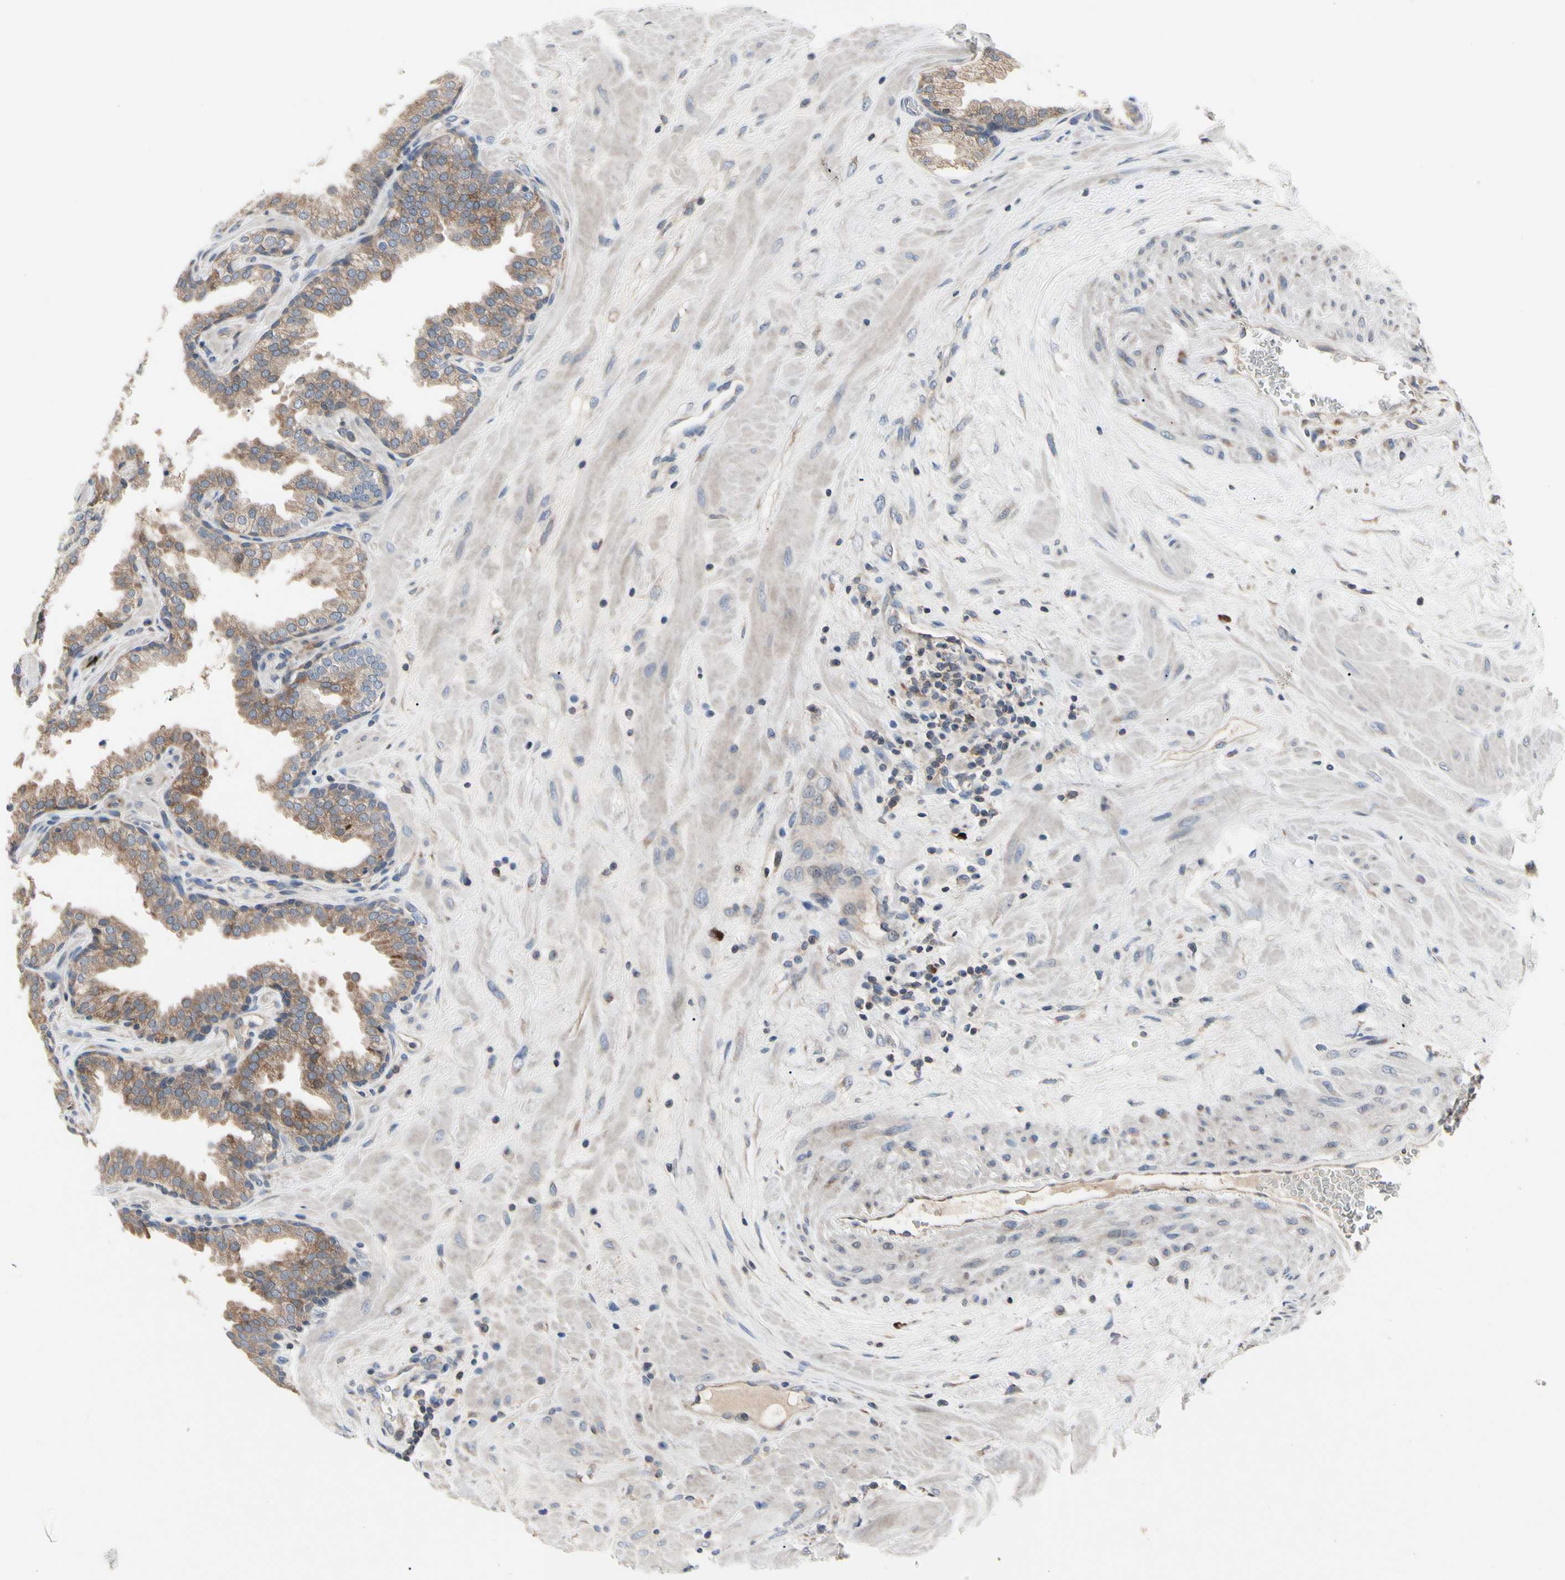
{"staining": {"intensity": "moderate", "quantity": ">75%", "location": "cytoplasmic/membranous"}, "tissue": "prostate", "cell_type": "Glandular cells", "image_type": "normal", "snomed": [{"axis": "morphology", "description": "Normal tissue, NOS"}, {"axis": "topography", "description": "Prostate"}], "caption": "Immunohistochemical staining of unremarkable prostate shows moderate cytoplasmic/membranous protein staining in approximately >75% of glandular cells. The staining was performed using DAB (3,3'-diaminobenzidine) to visualize the protein expression in brown, while the nuclei were stained in blue with hematoxylin (Magnification: 20x).", "gene": "MMEL1", "patient": {"sex": "male", "age": 51}}